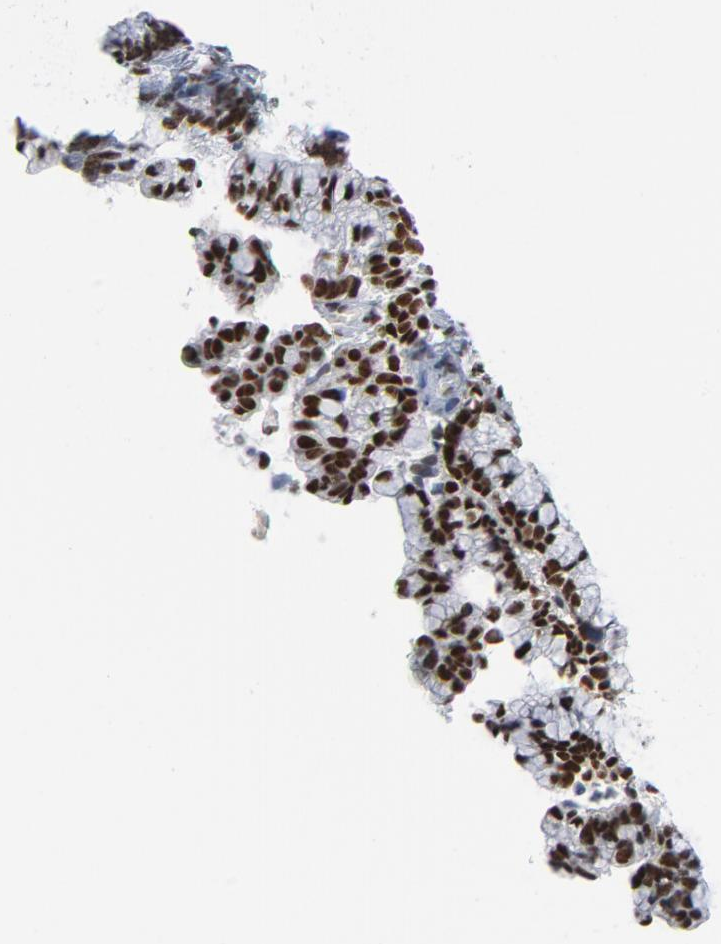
{"staining": {"intensity": "strong", "quantity": ">75%", "location": "nuclear"}, "tissue": "cervical cancer", "cell_type": "Tumor cells", "image_type": "cancer", "snomed": [{"axis": "morphology", "description": "Adenocarcinoma, NOS"}, {"axis": "topography", "description": "Cervix"}], "caption": "Protein expression analysis of human adenocarcinoma (cervical) reveals strong nuclear expression in approximately >75% of tumor cells.", "gene": "CSTF2", "patient": {"sex": "female", "age": 44}}